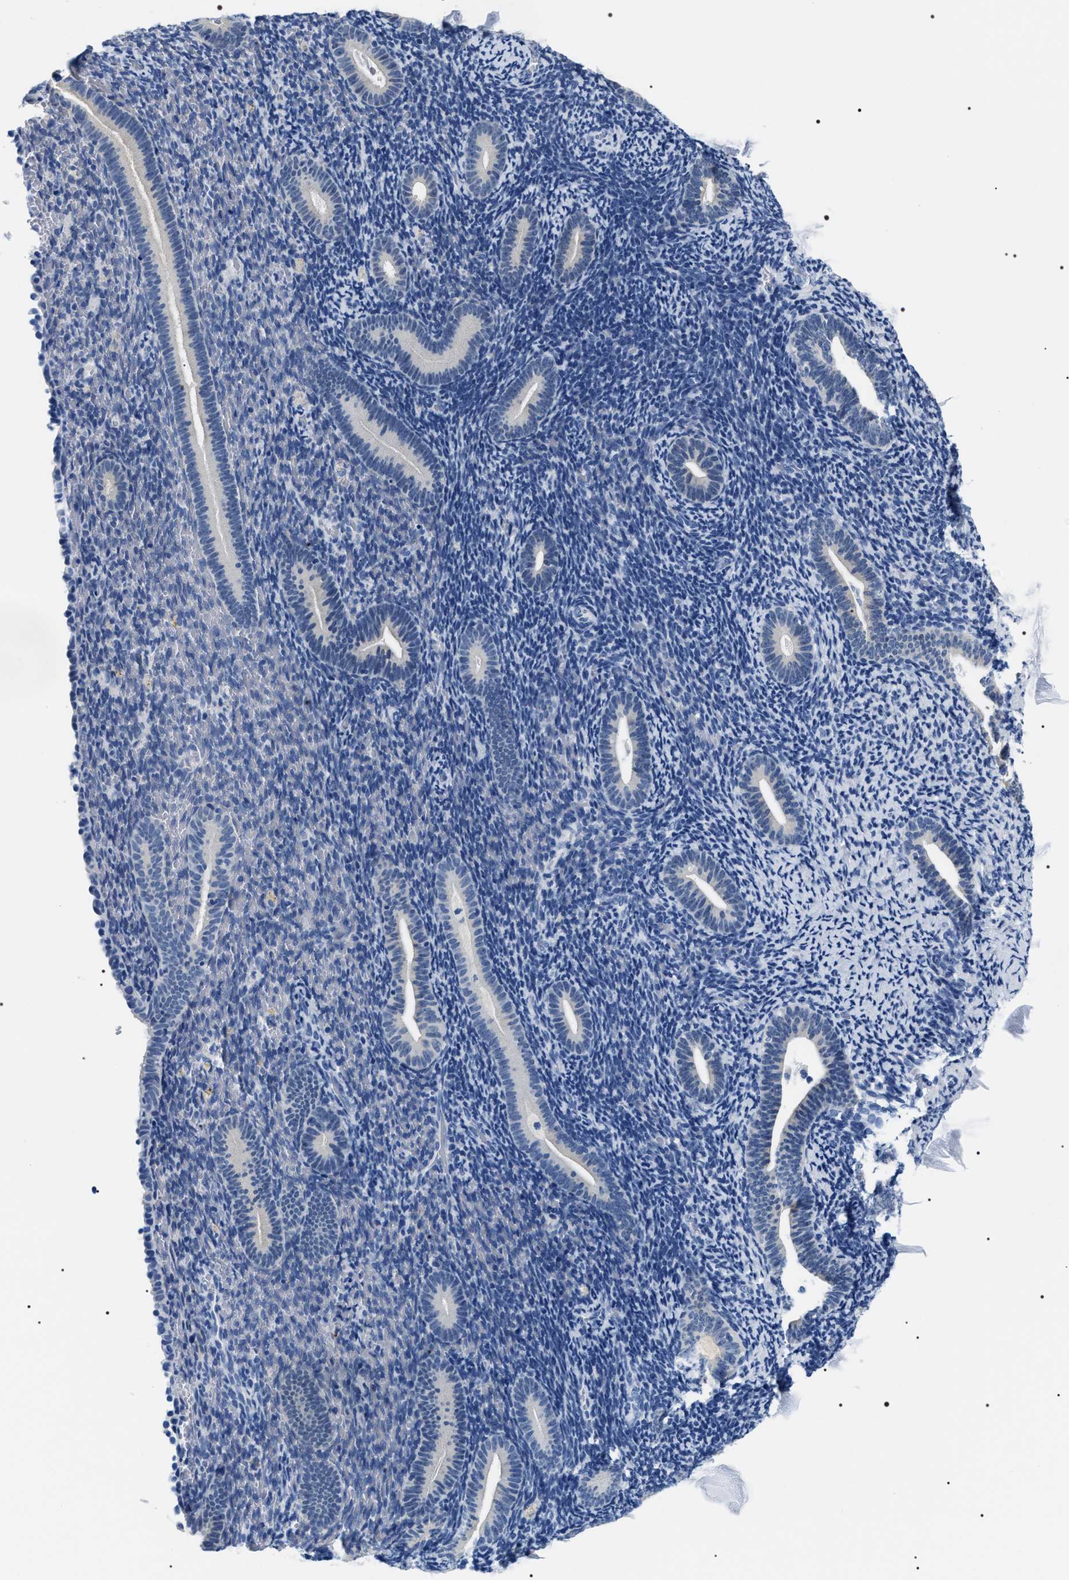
{"staining": {"intensity": "negative", "quantity": "none", "location": "none"}, "tissue": "endometrium", "cell_type": "Cells in endometrial stroma", "image_type": "normal", "snomed": [{"axis": "morphology", "description": "Normal tissue, NOS"}, {"axis": "topography", "description": "Endometrium"}], "caption": "This is a histopathology image of immunohistochemistry (IHC) staining of benign endometrium, which shows no expression in cells in endometrial stroma.", "gene": "ADH4", "patient": {"sex": "female", "age": 51}}